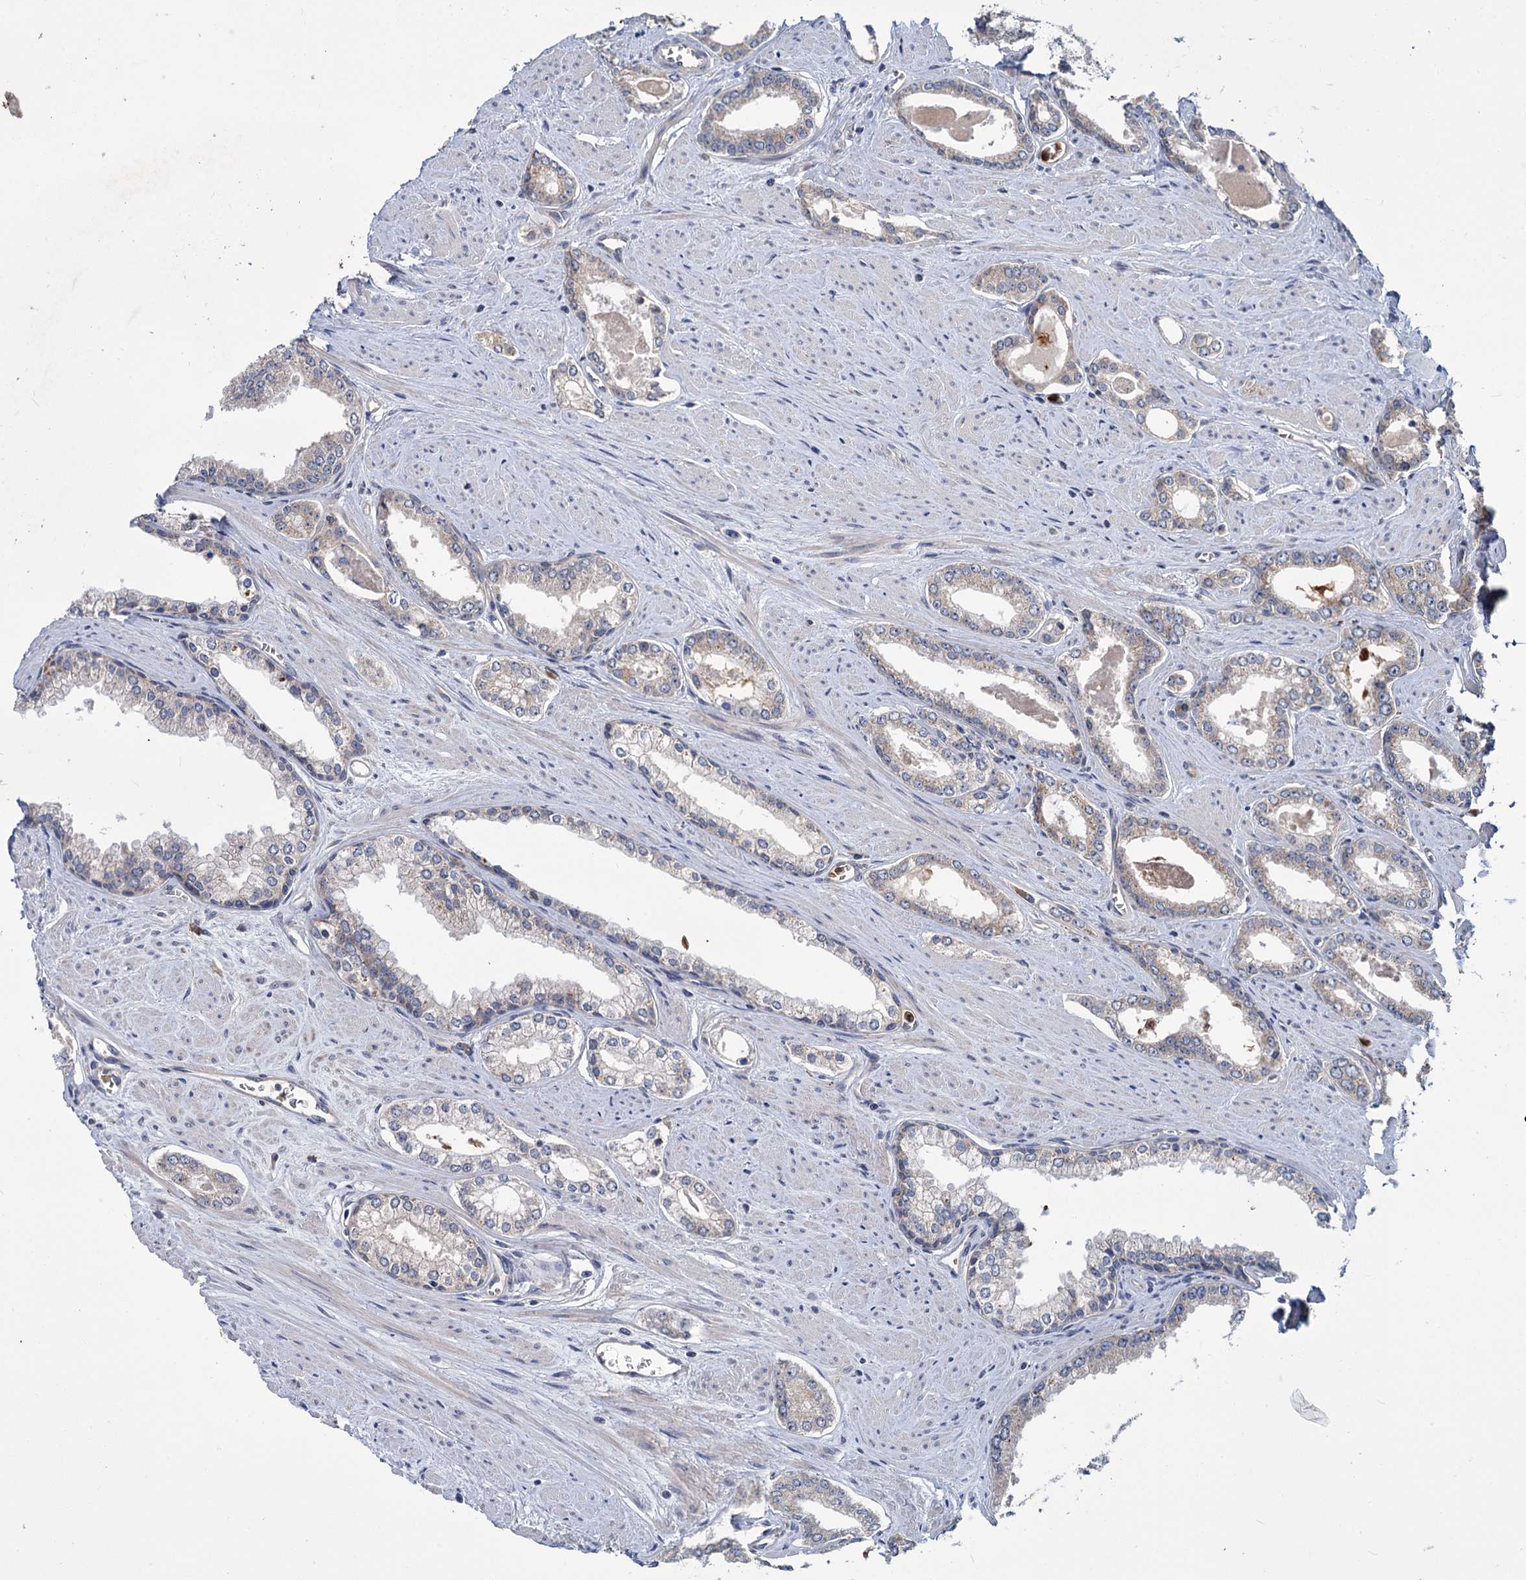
{"staining": {"intensity": "negative", "quantity": "none", "location": "none"}, "tissue": "prostate cancer", "cell_type": "Tumor cells", "image_type": "cancer", "snomed": [{"axis": "morphology", "description": "Adenocarcinoma, Low grade"}, {"axis": "topography", "description": "Prostate and seminal vesicle, NOS"}], "caption": "Micrograph shows no protein staining in tumor cells of prostate cancer tissue.", "gene": "DYNC2H1", "patient": {"sex": "male", "age": 60}}